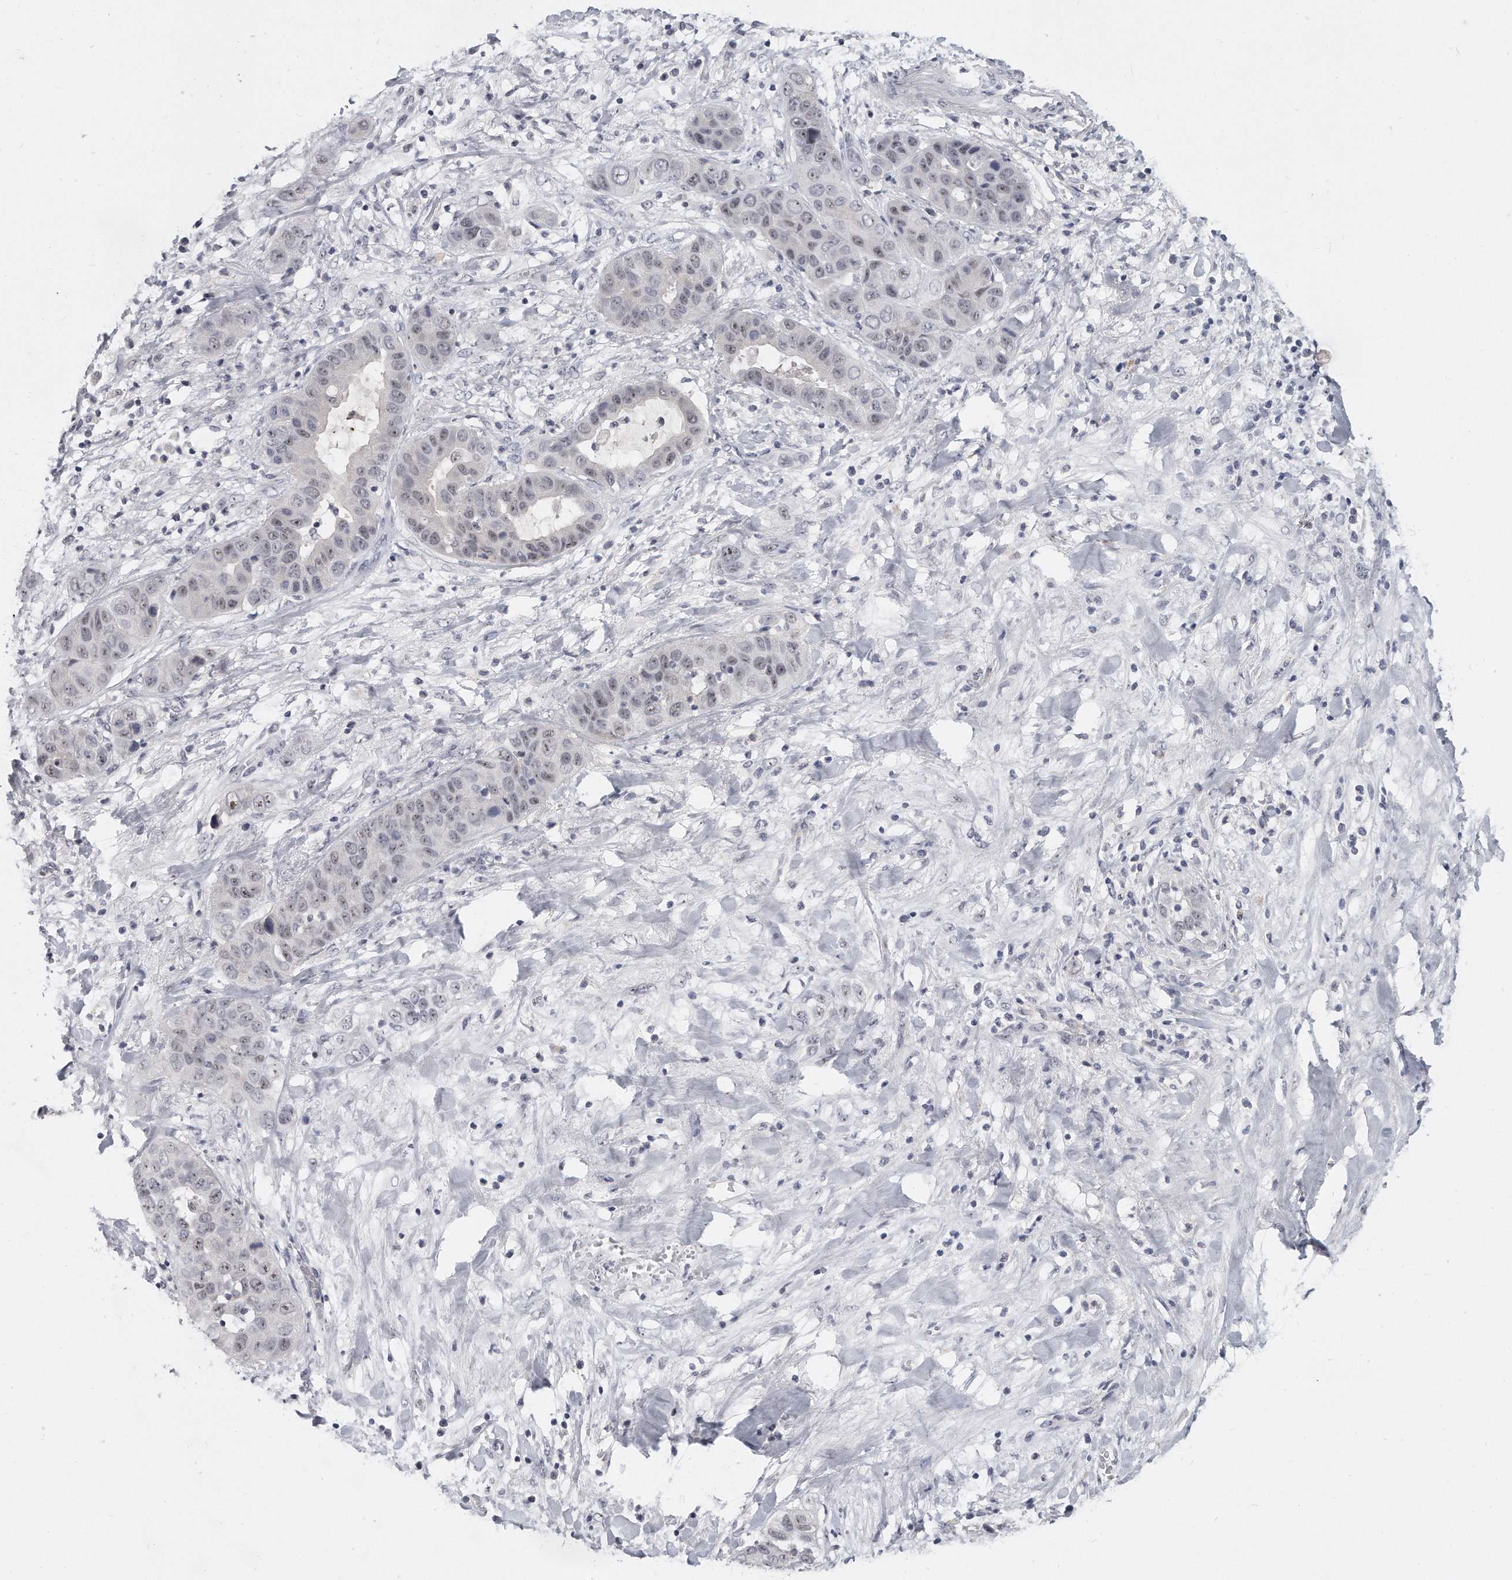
{"staining": {"intensity": "weak", "quantity": "25%-75%", "location": "nuclear"}, "tissue": "liver cancer", "cell_type": "Tumor cells", "image_type": "cancer", "snomed": [{"axis": "morphology", "description": "Cholangiocarcinoma"}, {"axis": "topography", "description": "Liver"}], "caption": "Immunohistochemistry (IHC) (DAB (3,3'-diaminobenzidine)) staining of liver cancer (cholangiocarcinoma) shows weak nuclear protein expression in approximately 25%-75% of tumor cells. The staining is performed using DAB brown chromogen to label protein expression. The nuclei are counter-stained blue using hematoxylin.", "gene": "TFCP2L1", "patient": {"sex": "female", "age": 52}}